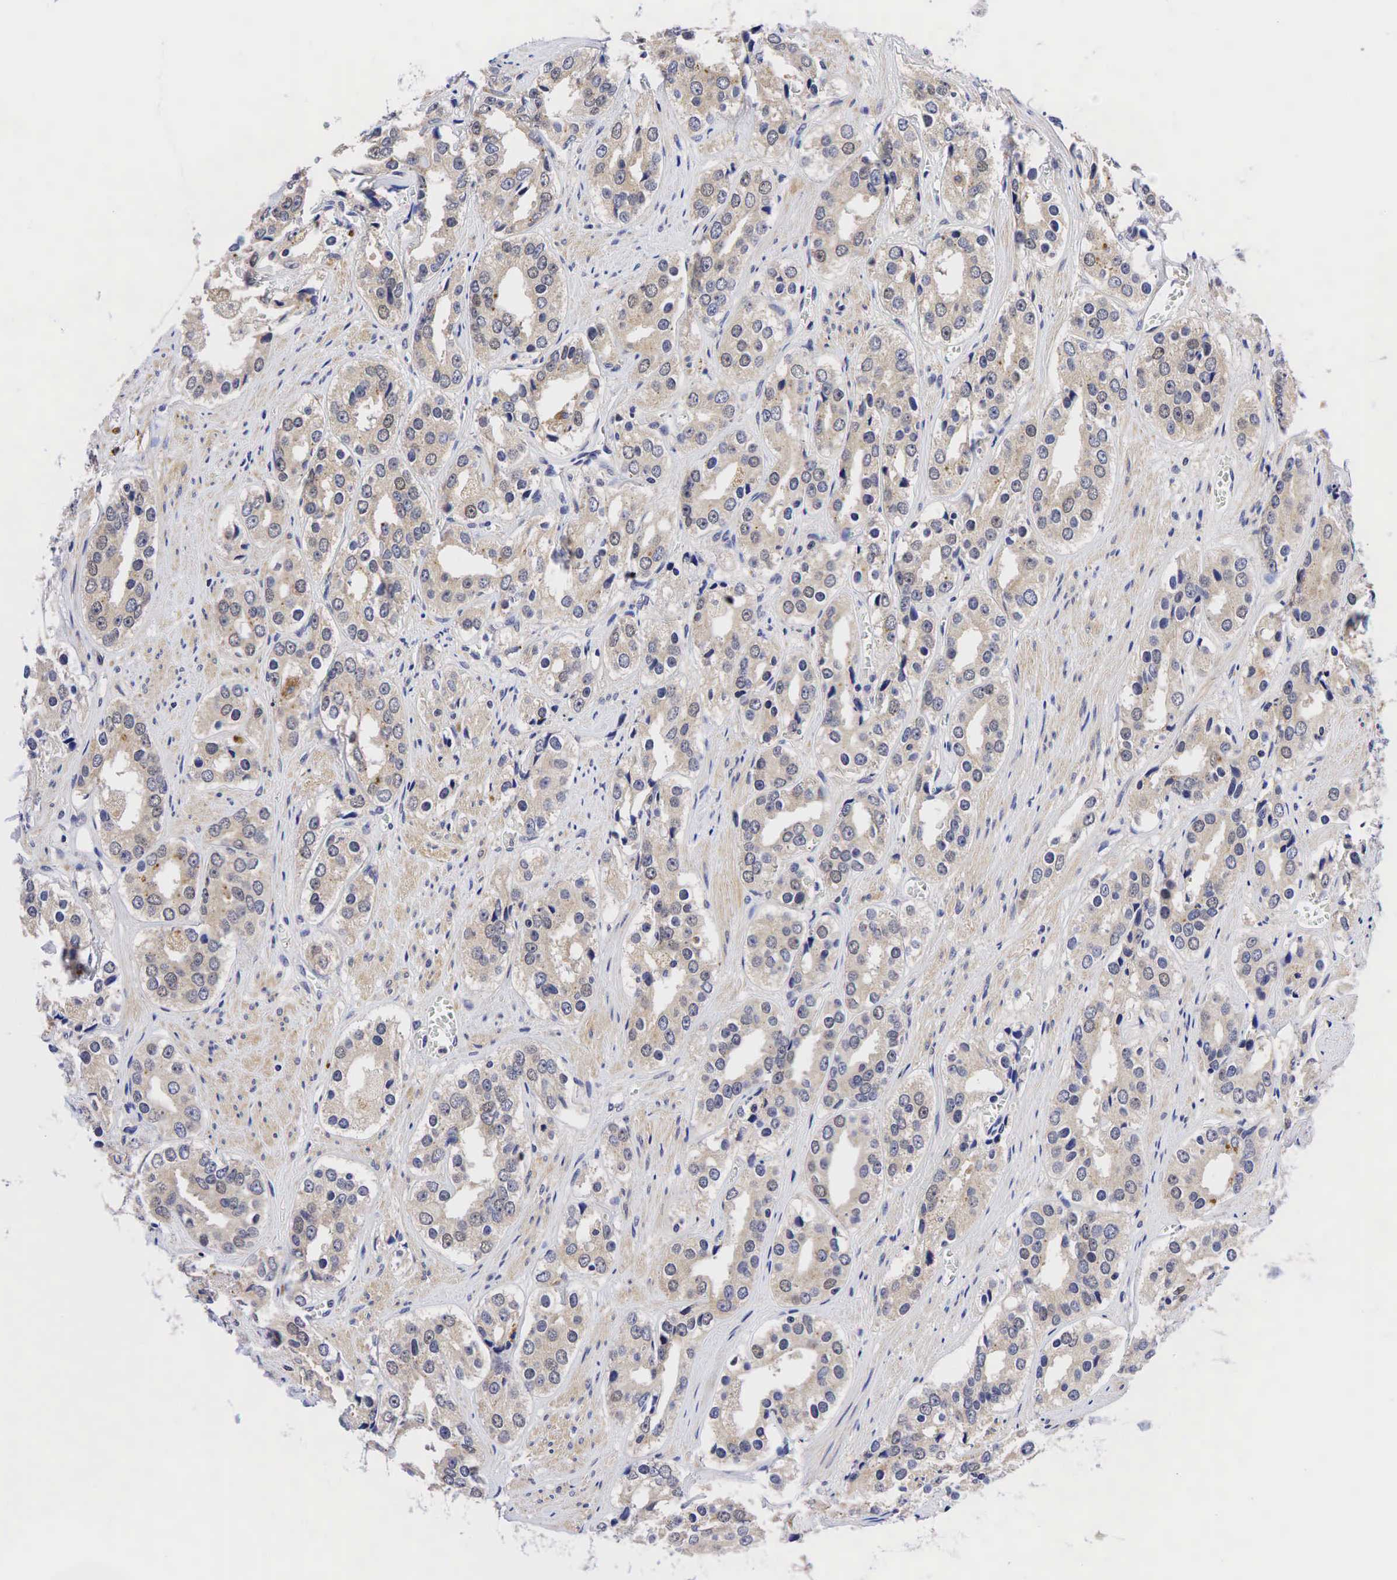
{"staining": {"intensity": "weak", "quantity": "<25%", "location": "cytoplasmic/membranous,nuclear"}, "tissue": "prostate cancer", "cell_type": "Tumor cells", "image_type": "cancer", "snomed": [{"axis": "morphology", "description": "Adenocarcinoma, Medium grade"}, {"axis": "topography", "description": "Prostate"}], "caption": "This micrograph is of prostate cancer (medium-grade adenocarcinoma) stained with immunohistochemistry (IHC) to label a protein in brown with the nuclei are counter-stained blue. There is no expression in tumor cells.", "gene": "CCND1", "patient": {"sex": "male", "age": 73}}